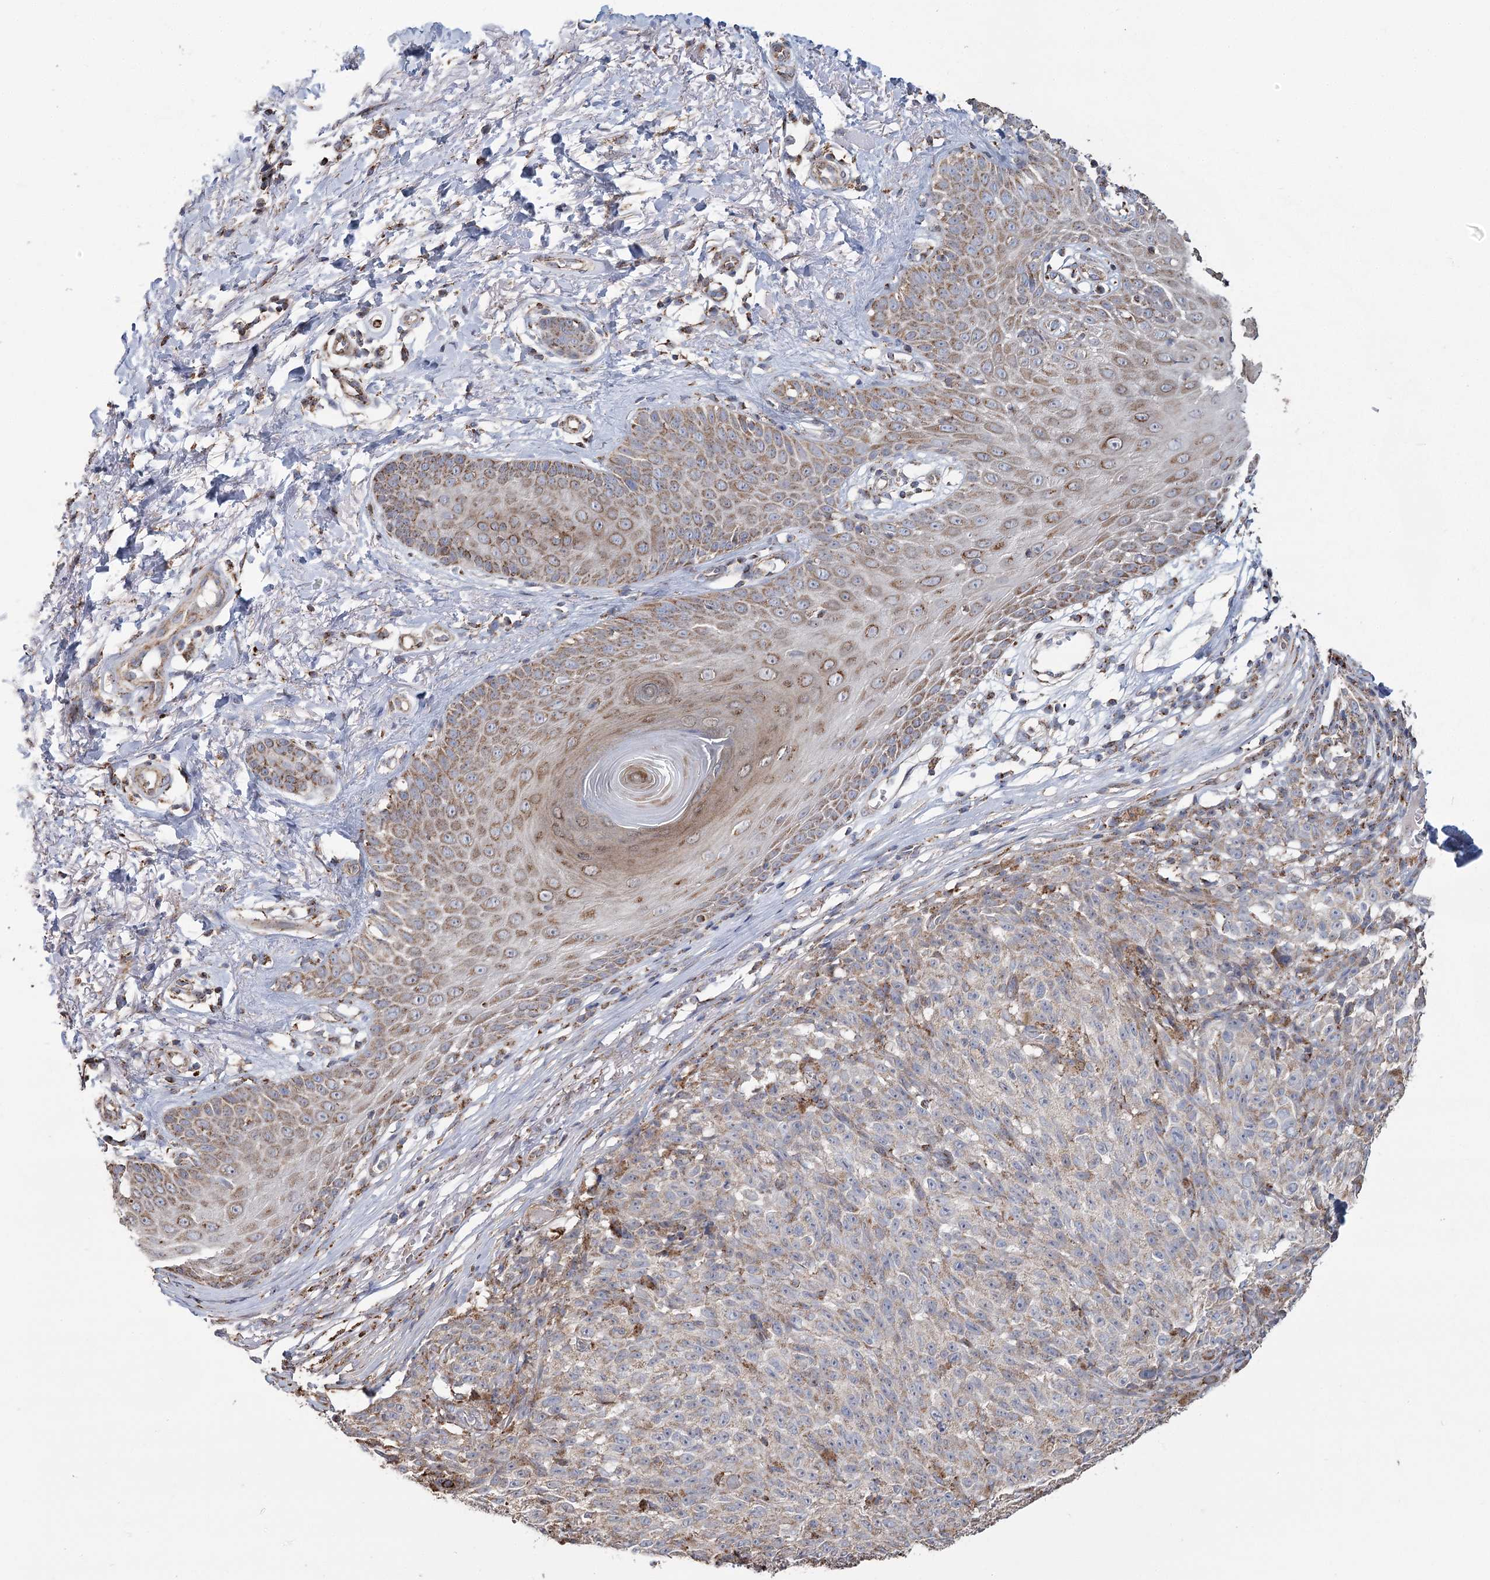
{"staining": {"intensity": "weak", "quantity": "25%-75%", "location": "cytoplasmic/membranous"}, "tissue": "melanoma", "cell_type": "Tumor cells", "image_type": "cancer", "snomed": [{"axis": "morphology", "description": "Malignant melanoma, NOS"}, {"axis": "topography", "description": "Skin"}], "caption": "Human malignant melanoma stained for a protein (brown) displays weak cytoplasmic/membranous positive staining in about 25%-75% of tumor cells.", "gene": "RANBP3L", "patient": {"sex": "female", "age": 82}}